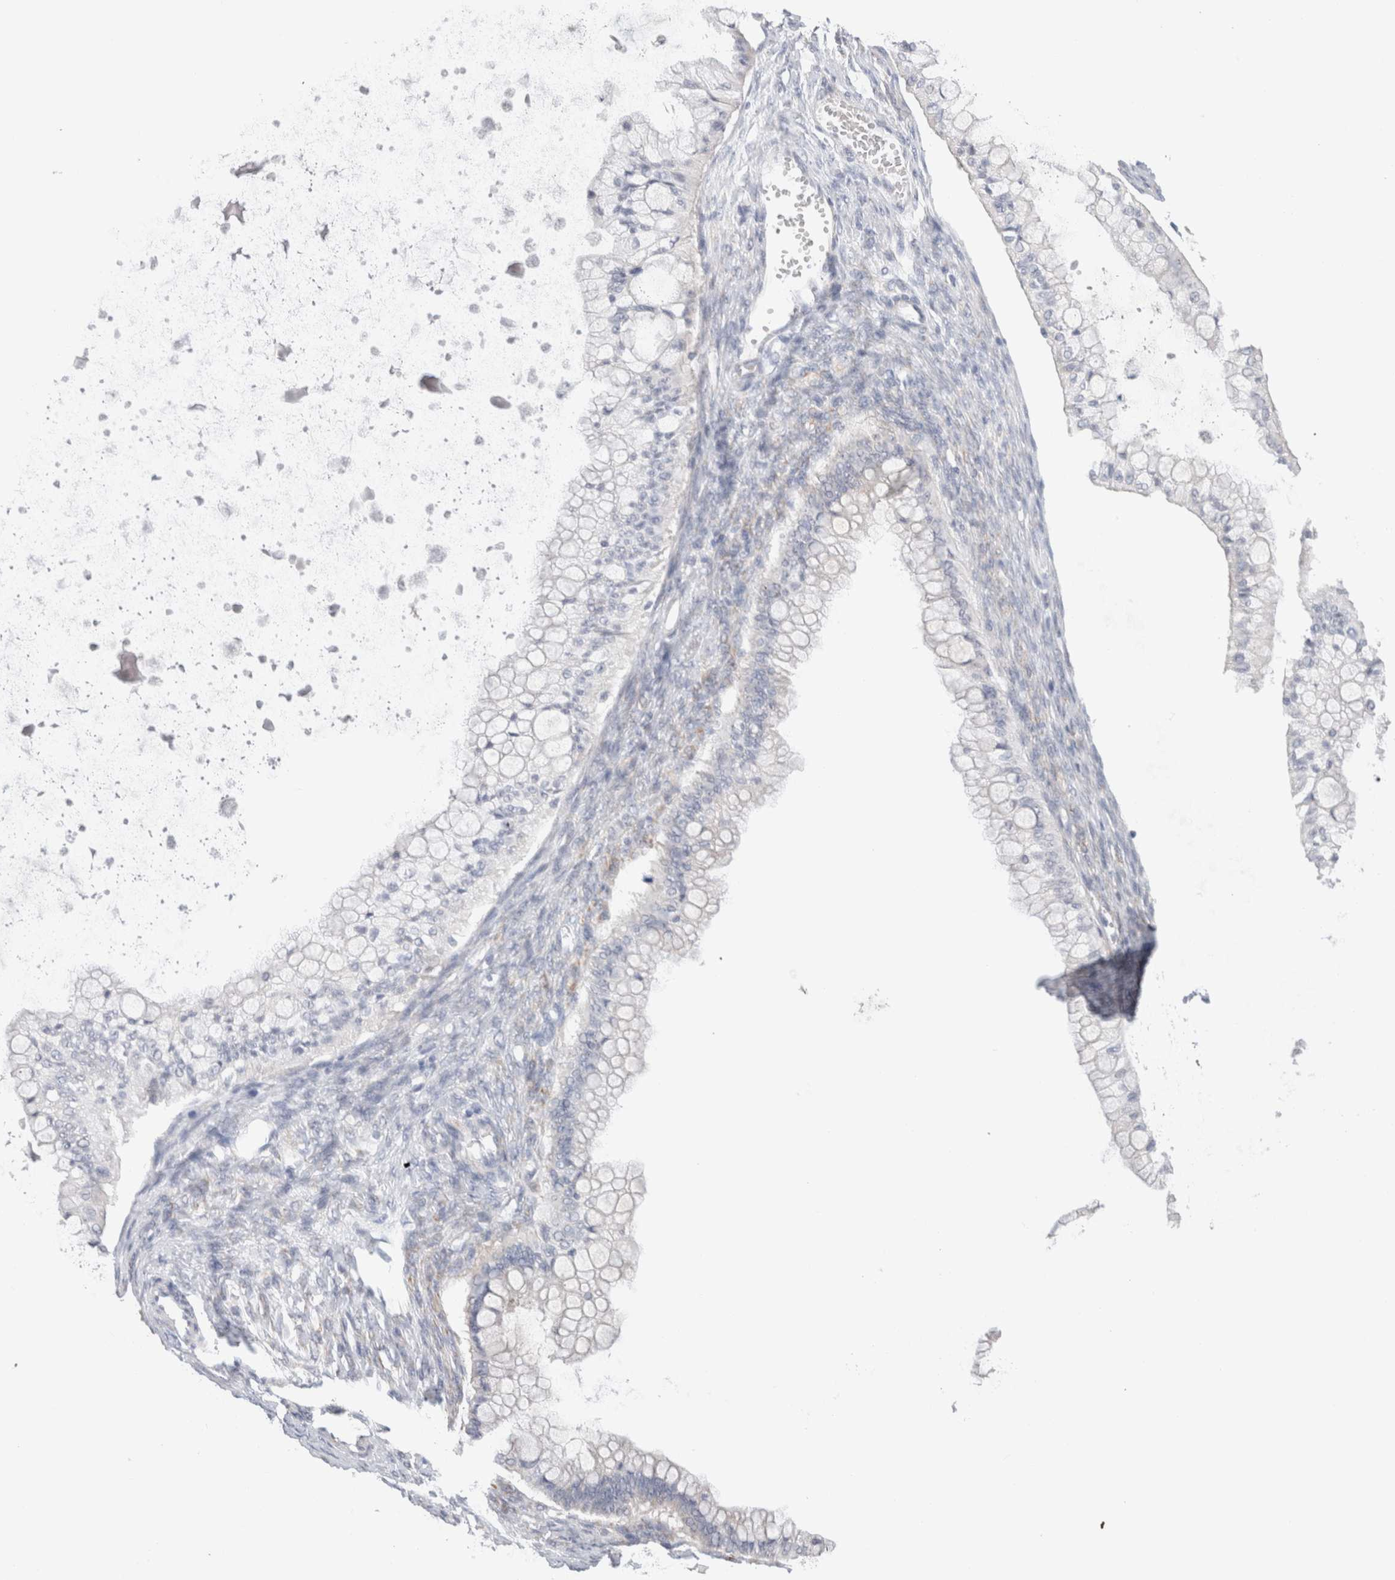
{"staining": {"intensity": "negative", "quantity": "none", "location": "none"}, "tissue": "ovarian cancer", "cell_type": "Tumor cells", "image_type": "cancer", "snomed": [{"axis": "morphology", "description": "Cystadenocarcinoma, mucinous, NOS"}, {"axis": "topography", "description": "Ovary"}], "caption": "Mucinous cystadenocarcinoma (ovarian) was stained to show a protein in brown. There is no significant expression in tumor cells.", "gene": "NDOR1", "patient": {"sex": "female", "age": 57}}